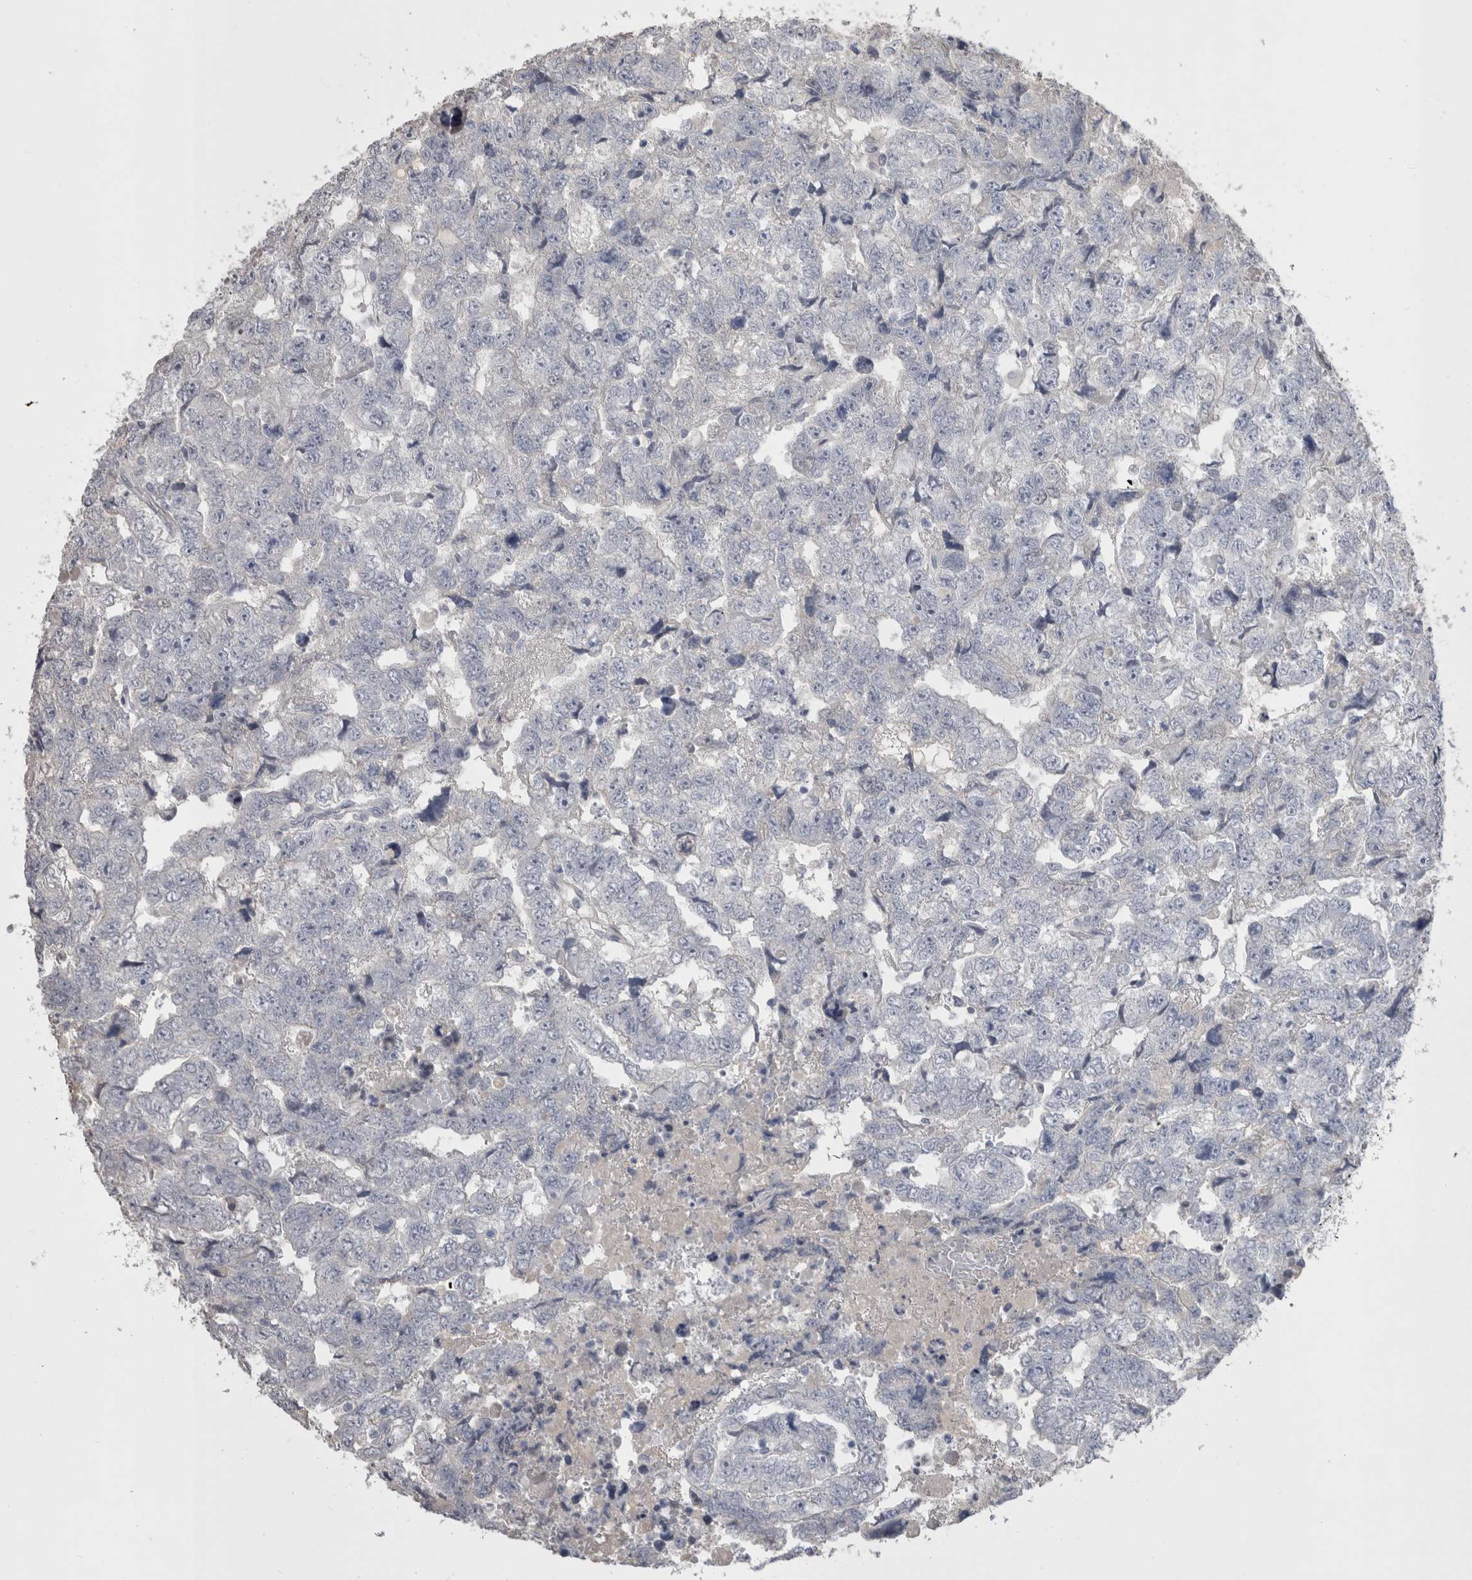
{"staining": {"intensity": "negative", "quantity": "none", "location": "none"}, "tissue": "testis cancer", "cell_type": "Tumor cells", "image_type": "cancer", "snomed": [{"axis": "morphology", "description": "Carcinoma, Embryonal, NOS"}, {"axis": "topography", "description": "Testis"}], "caption": "This is an immunohistochemistry (IHC) histopathology image of testis embryonal carcinoma. There is no positivity in tumor cells.", "gene": "ADAM2", "patient": {"sex": "male", "age": 36}}